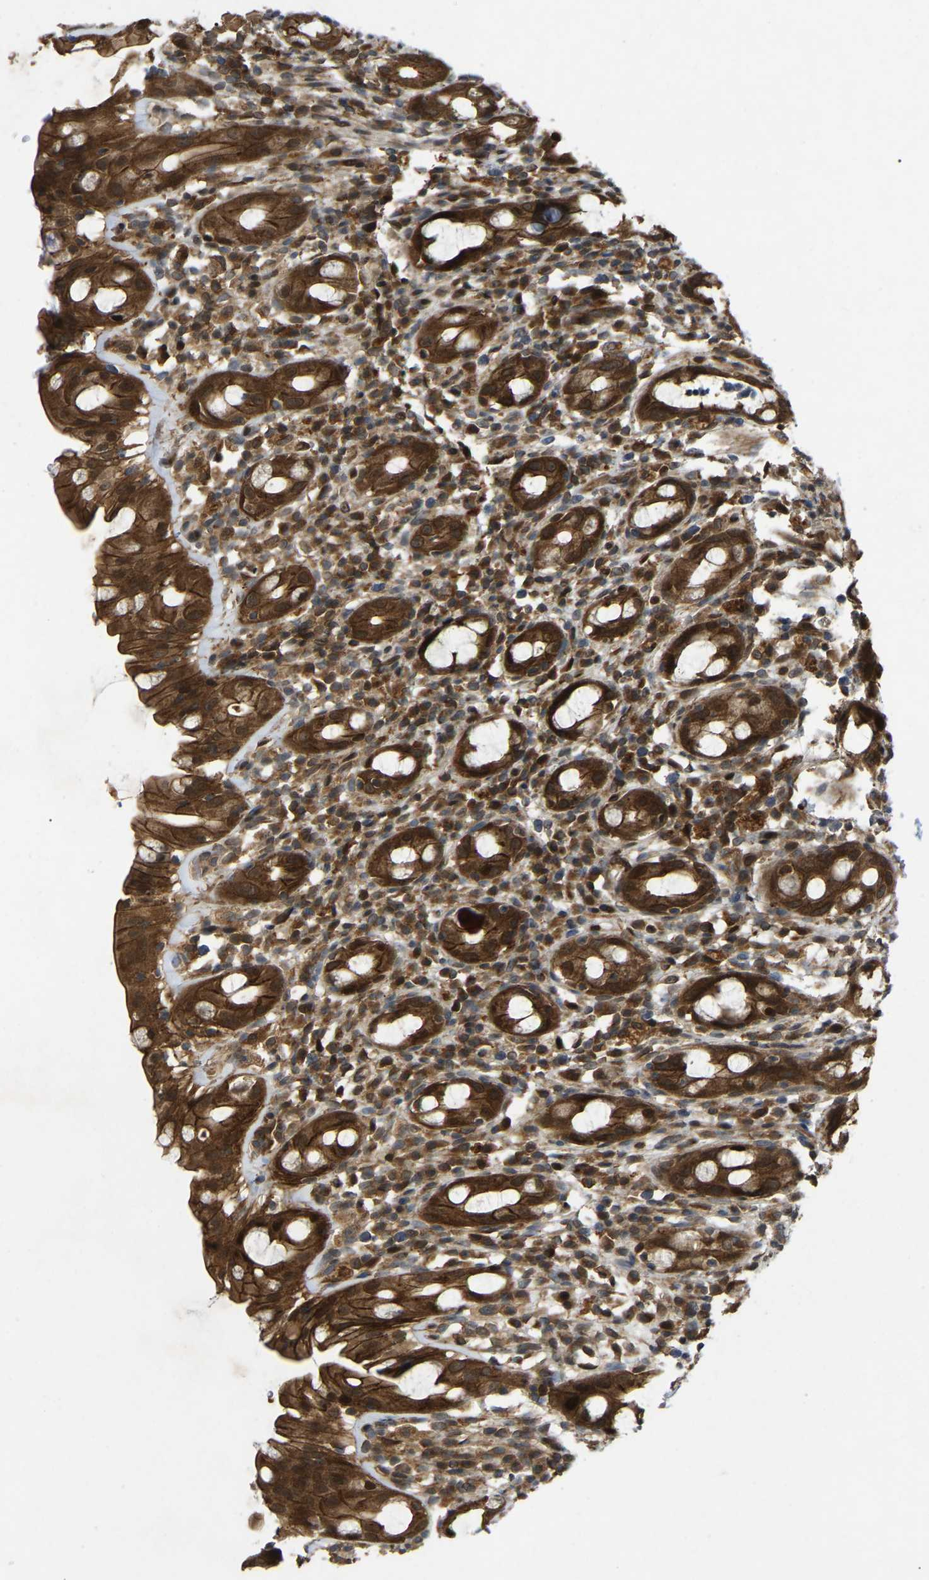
{"staining": {"intensity": "strong", "quantity": ">75%", "location": "cytoplasmic/membranous,nuclear"}, "tissue": "rectum", "cell_type": "Glandular cells", "image_type": "normal", "snomed": [{"axis": "morphology", "description": "Normal tissue, NOS"}, {"axis": "topography", "description": "Rectum"}], "caption": "Glandular cells show strong cytoplasmic/membranous,nuclear expression in approximately >75% of cells in normal rectum.", "gene": "KIAA1549", "patient": {"sex": "male", "age": 44}}